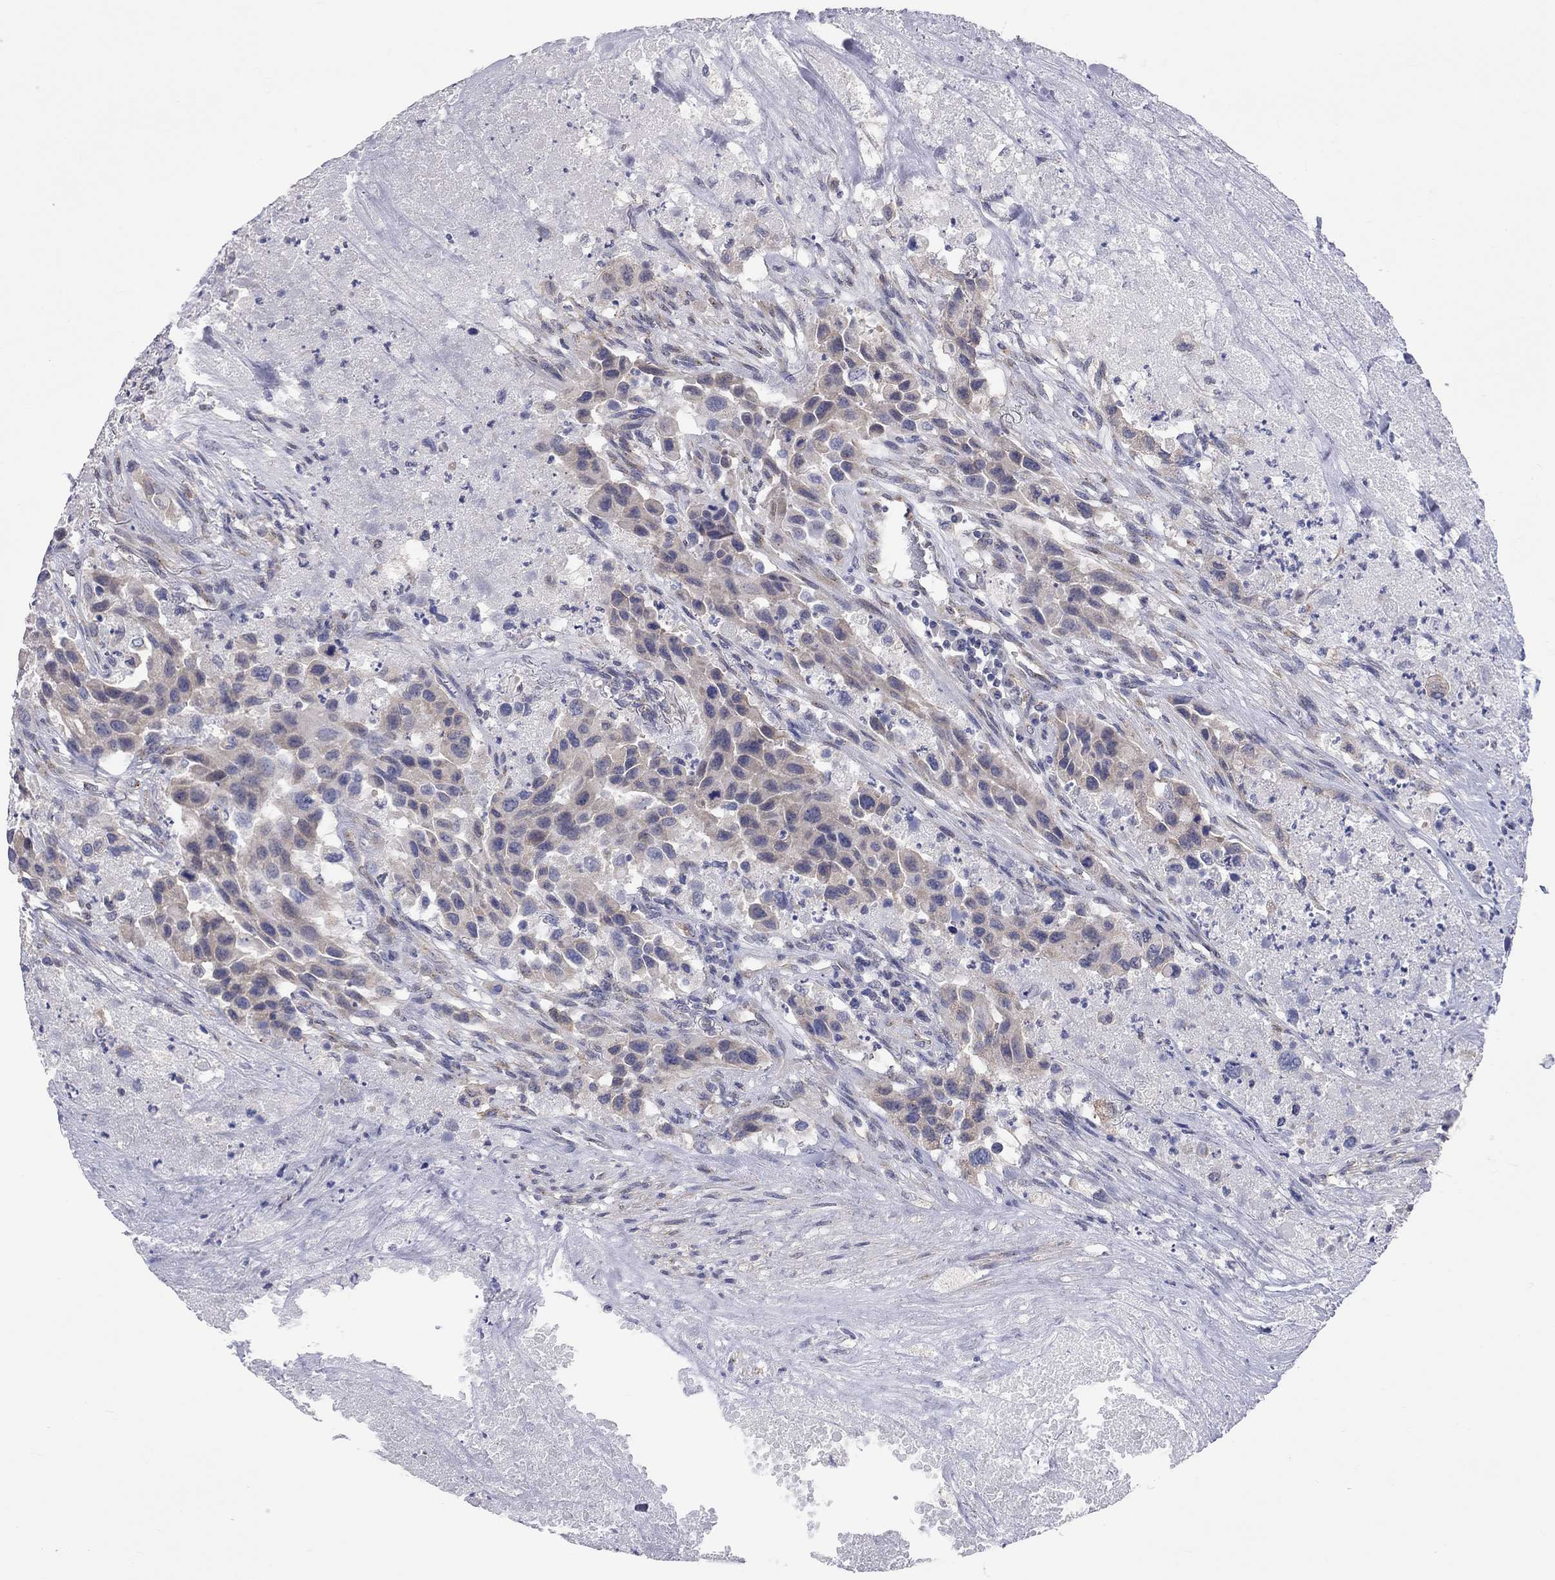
{"staining": {"intensity": "weak", "quantity": "25%-75%", "location": "cytoplasmic/membranous"}, "tissue": "urothelial cancer", "cell_type": "Tumor cells", "image_type": "cancer", "snomed": [{"axis": "morphology", "description": "Urothelial carcinoma, High grade"}, {"axis": "topography", "description": "Urinary bladder"}], "caption": "Immunohistochemical staining of human urothelial cancer shows low levels of weak cytoplasmic/membranous staining in approximately 25%-75% of tumor cells.", "gene": "OPRK1", "patient": {"sex": "female", "age": 73}}